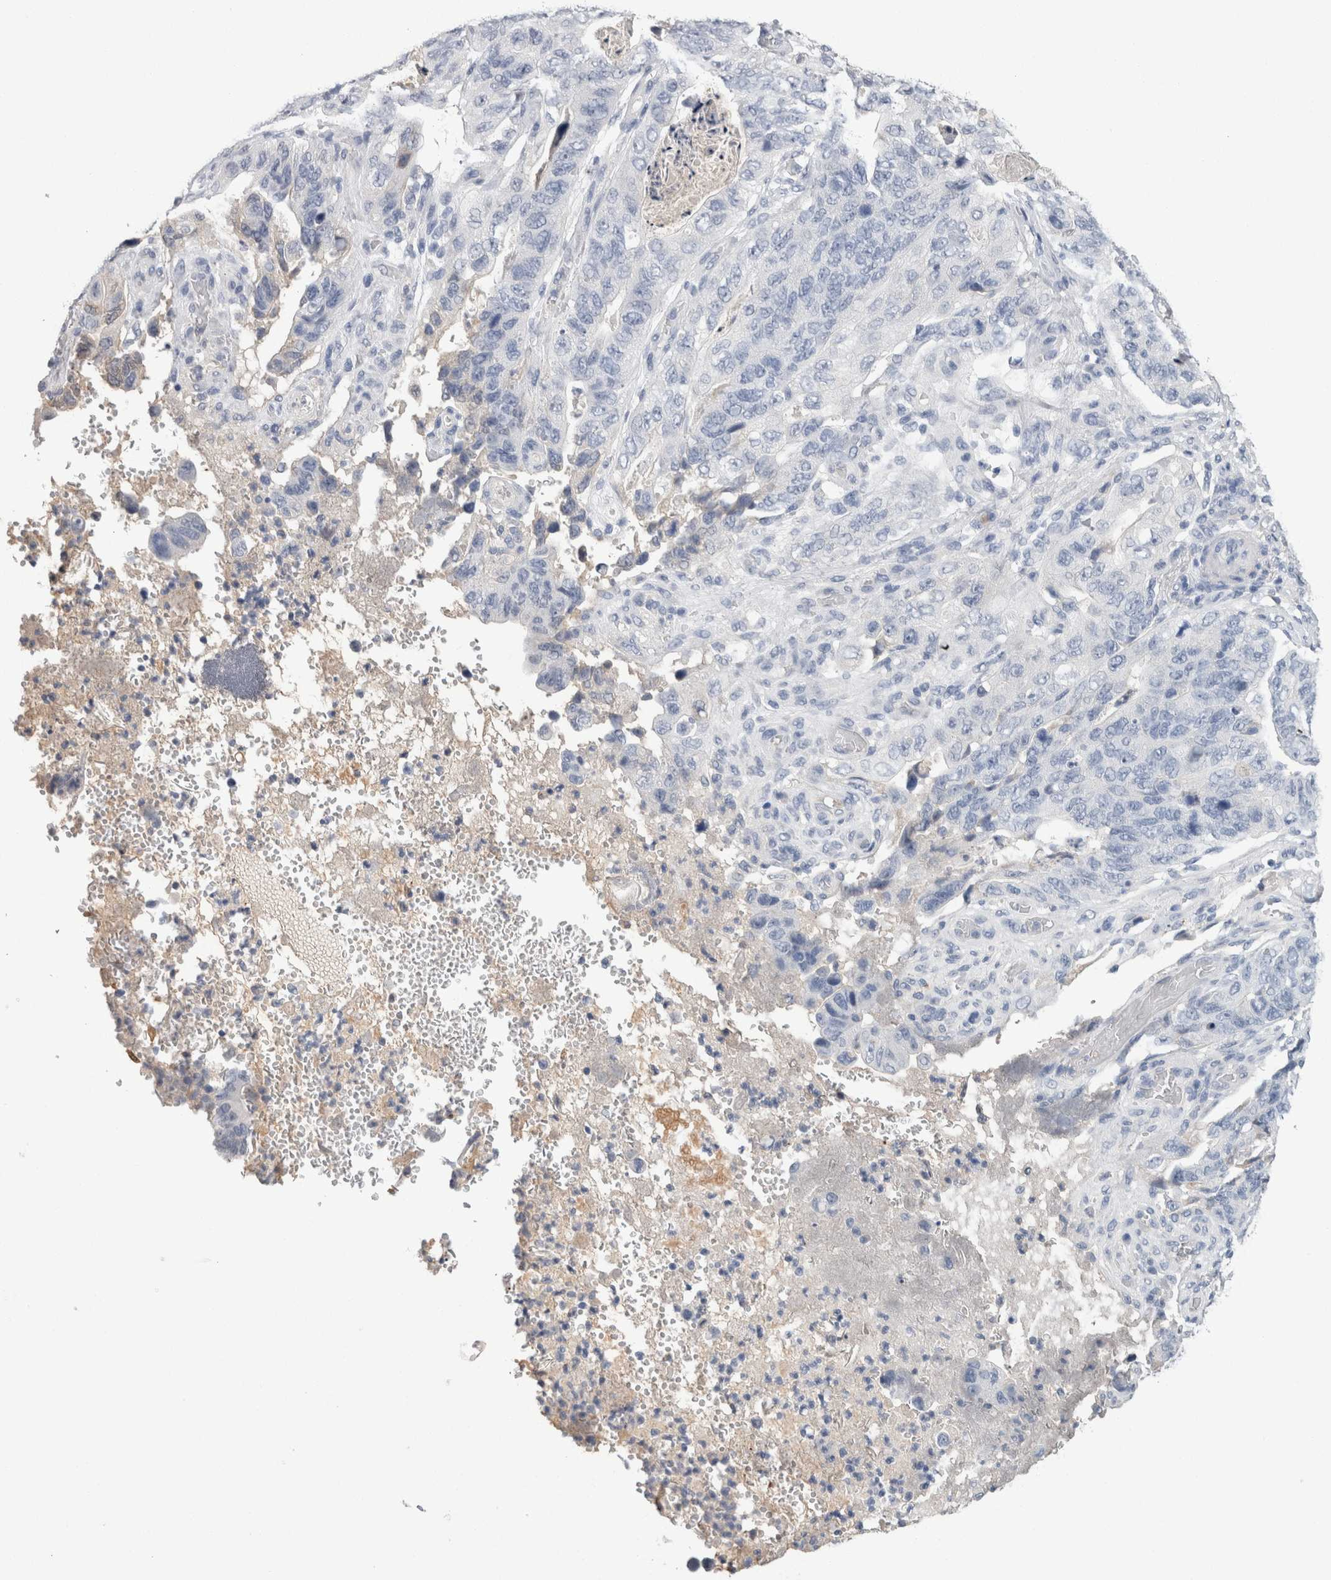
{"staining": {"intensity": "negative", "quantity": "none", "location": "none"}, "tissue": "stomach cancer", "cell_type": "Tumor cells", "image_type": "cancer", "snomed": [{"axis": "morphology", "description": "Adenocarcinoma, NOS"}, {"axis": "topography", "description": "Stomach"}], "caption": "Immunohistochemistry (IHC) histopathology image of stomach cancer stained for a protein (brown), which exhibits no positivity in tumor cells. Nuclei are stained in blue.", "gene": "FABP4", "patient": {"sex": "female", "age": 89}}